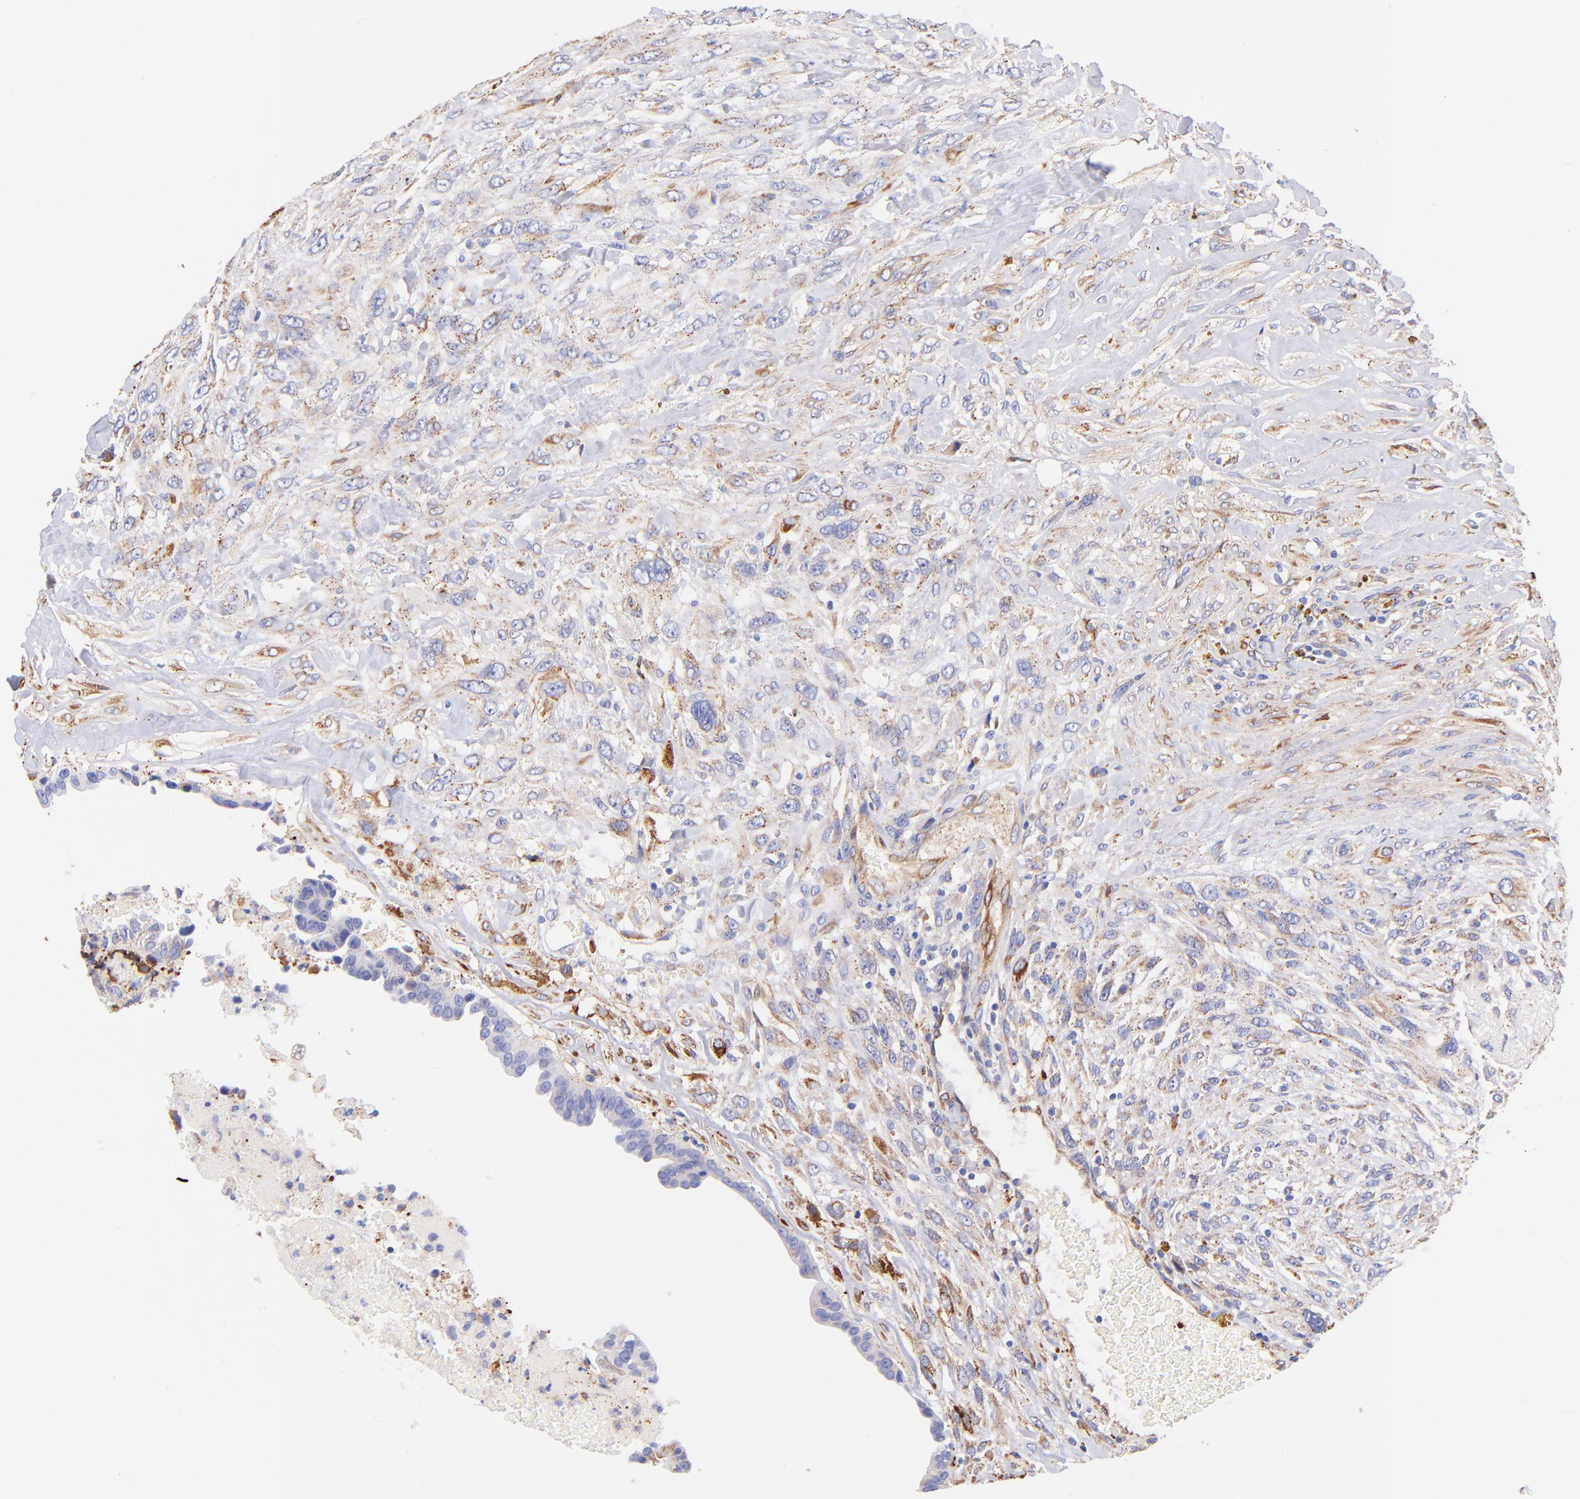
{"staining": {"intensity": "weak", "quantity": ">75%", "location": "cytoplasmic/membranous"}, "tissue": "breast cancer", "cell_type": "Tumor cells", "image_type": "cancer", "snomed": [{"axis": "morphology", "description": "Neoplasm, malignant, NOS"}, {"axis": "topography", "description": "Breast"}], "caption": "Immunohistochemistry (IHC) image of human breast cancer stained for a protein (brown), which displays low levels of weak cytoplasmic/membranous expression in approximately >75% of tumor cells.", "gene": "SPARC", "patient": {"sex": "female", "age": 50}}